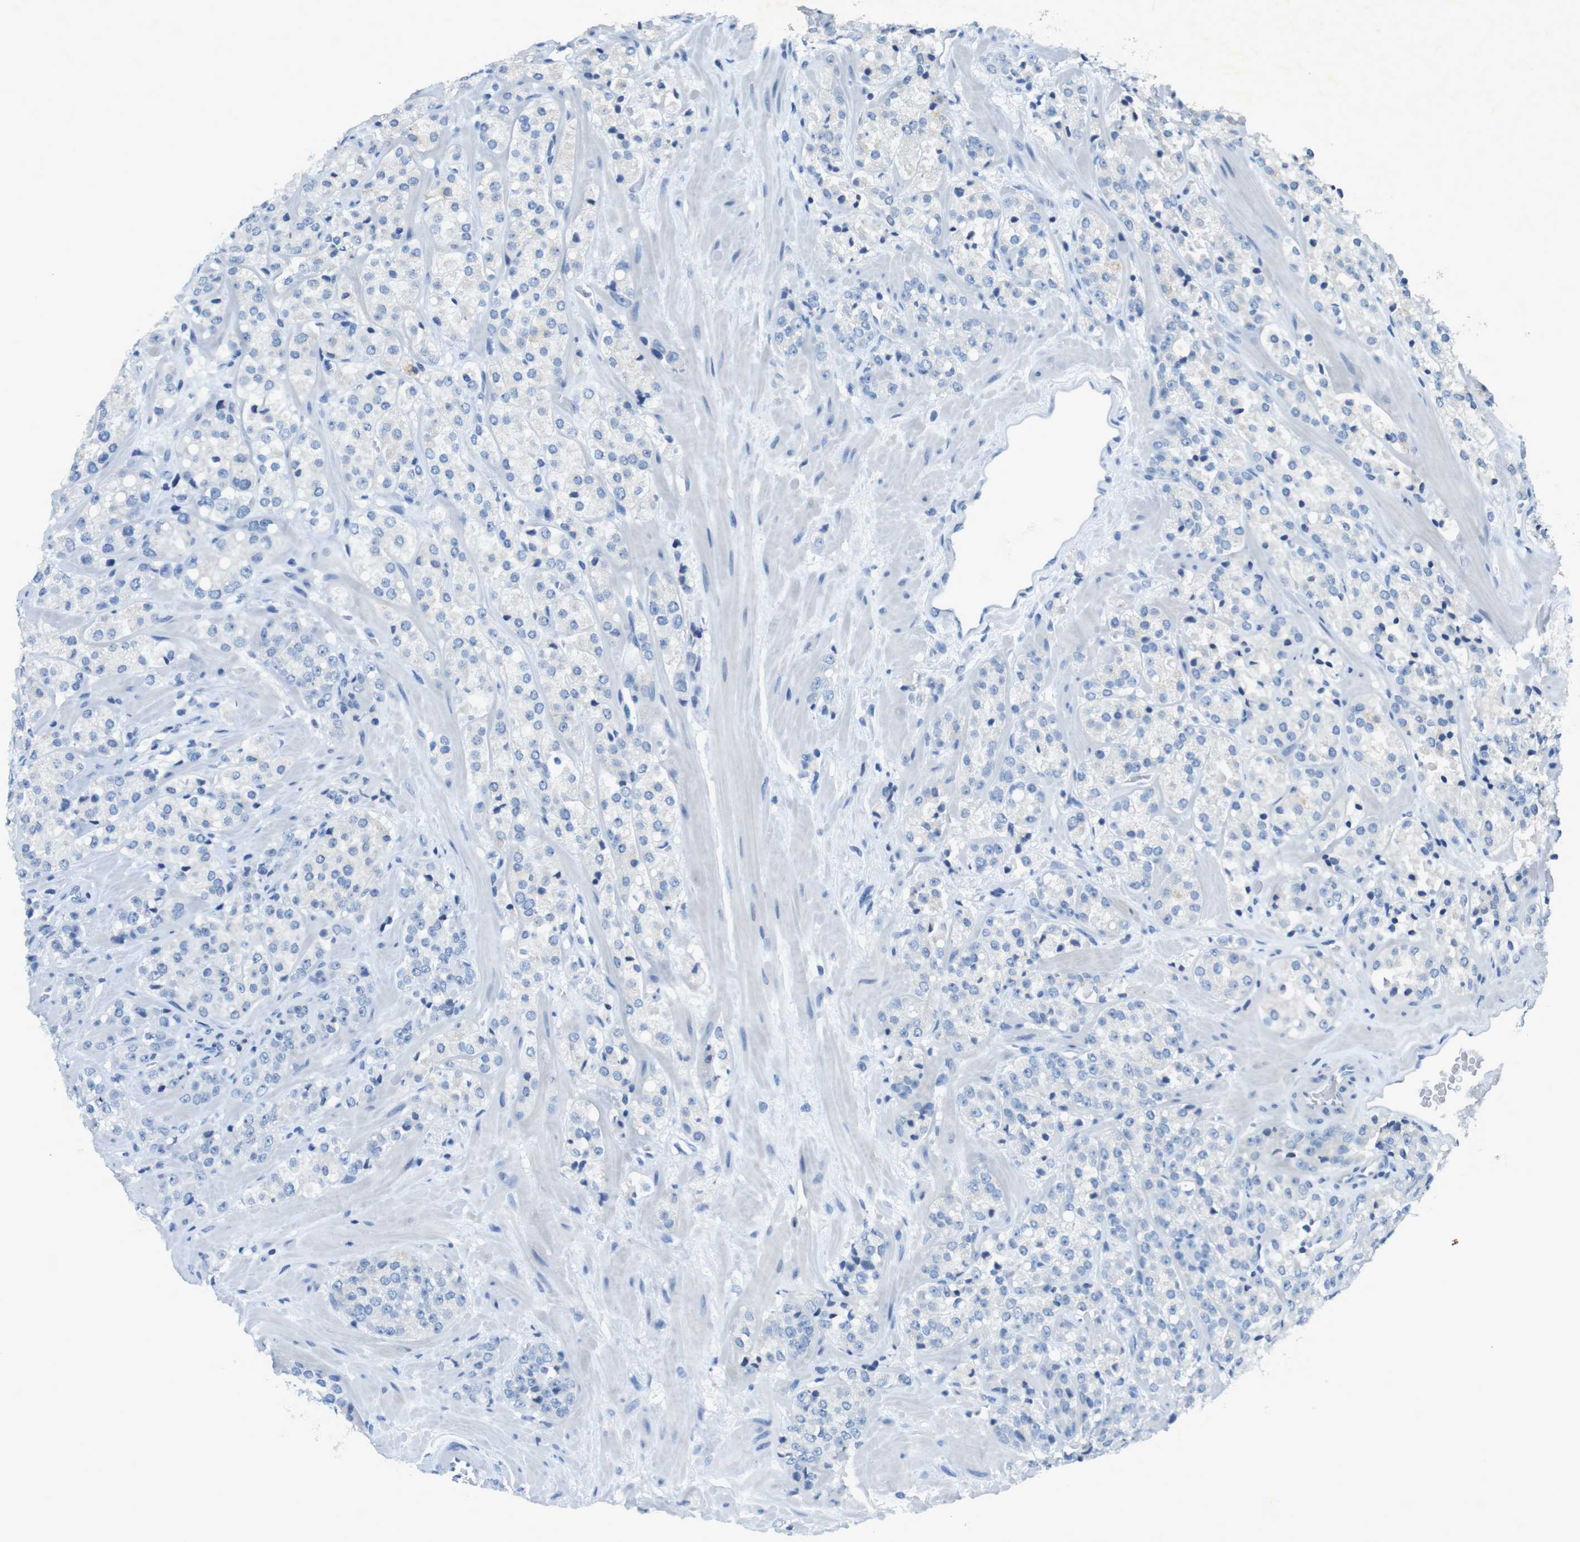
{"staining": {"intensity": "negative", "quantity": "none", "location": "none"}, "tissue": "prostate cancer", "cell_type": "Tumor cells", "image_type": "cancer", "snomed": [{"axis": "morphology", "description": "Adenocarcinoma, High grade"}, {"axis": "topography", "description": "Prostate"}], "caption": "A micrograph of human high-grade adenocarcinoma (prostate) is negative for staining in tumor cells.", "gene": "CD320", "patient": {"sex": "male", "age": 64}}